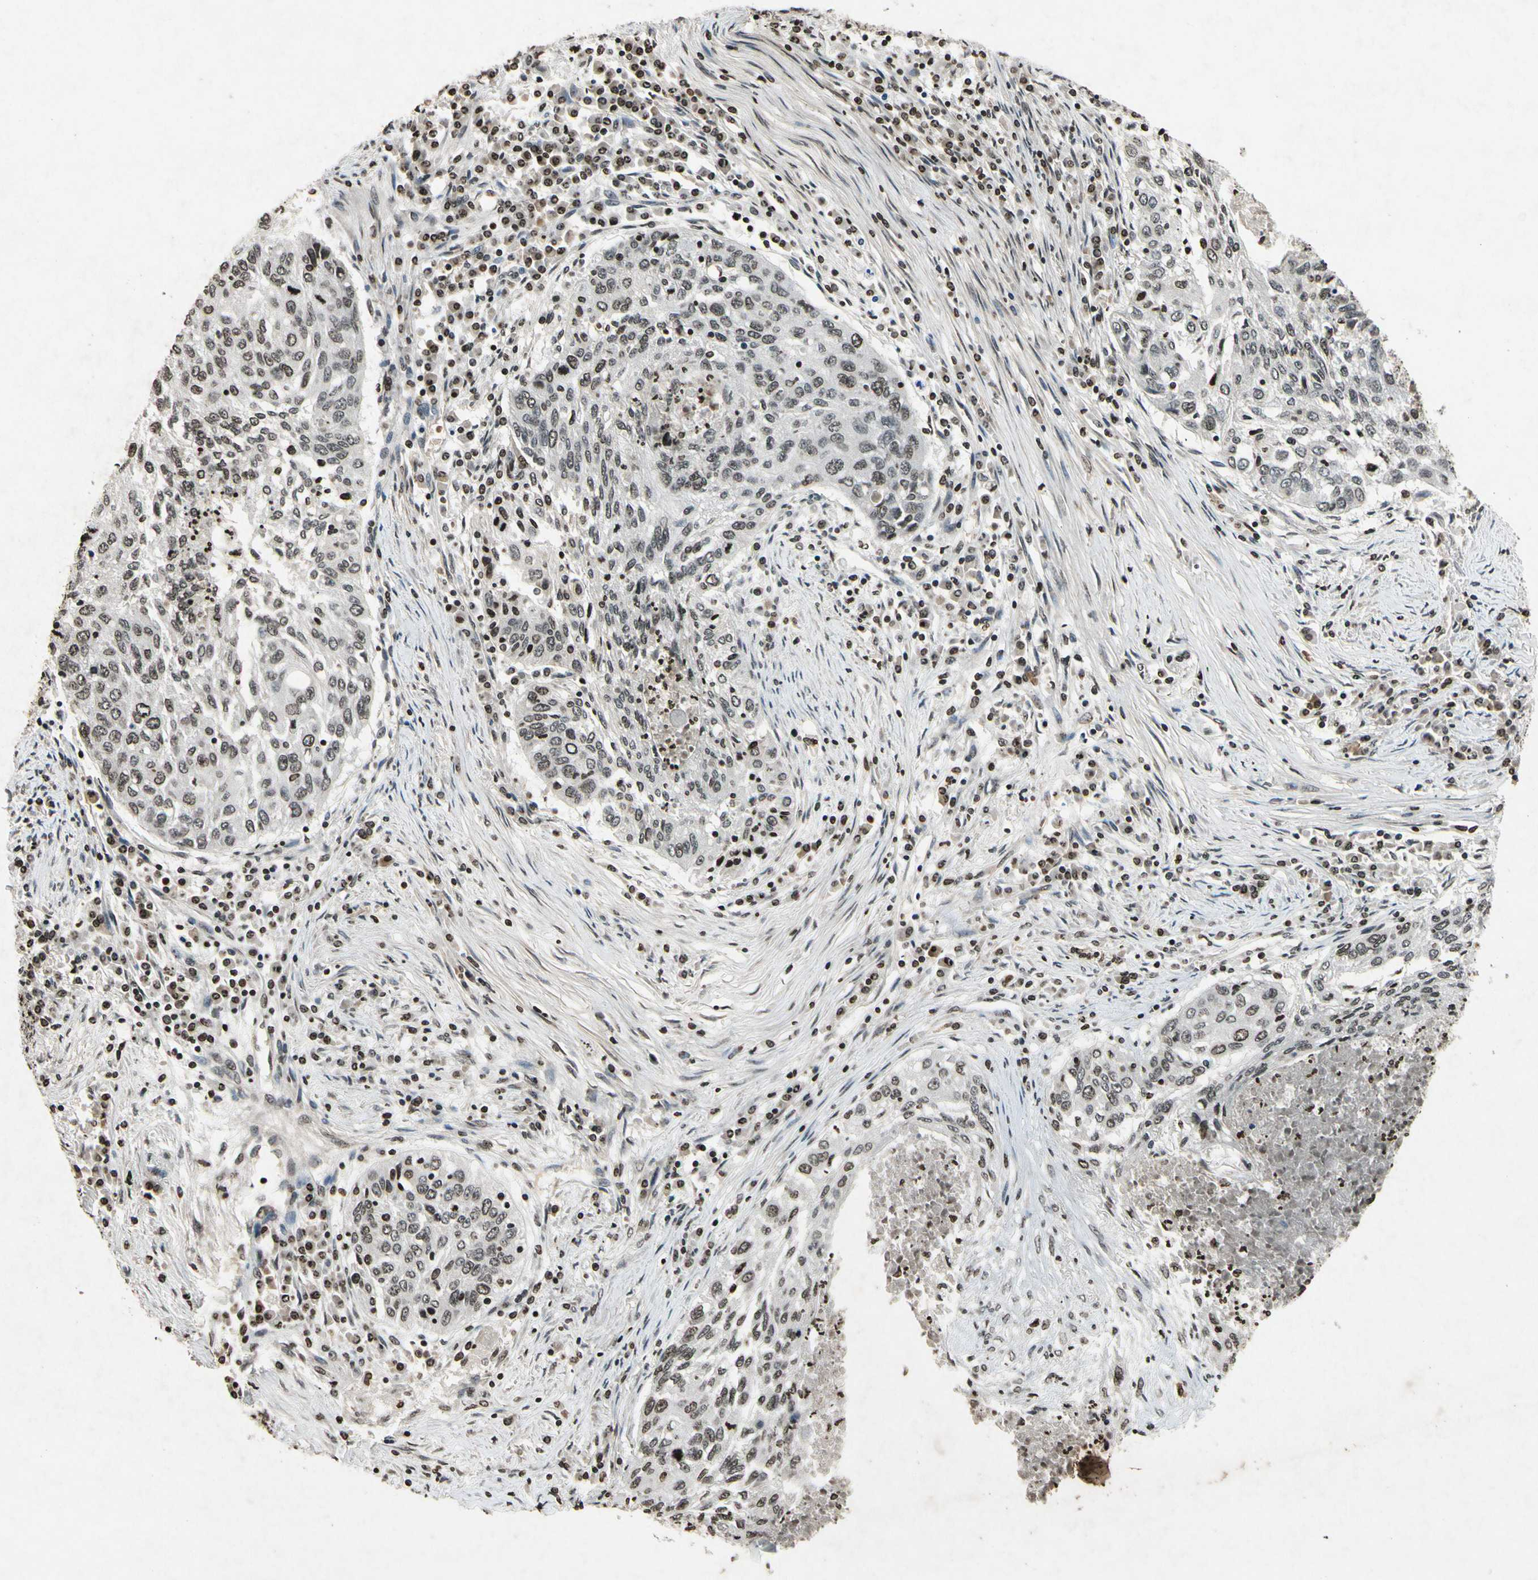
{"staining": {"intensity": "weak", "quantity": ">75%", "location": "nuclear"}, "tissue": "lung cancer", "cell_type": "Tumor cells", "image_type": "cancer", "snomed": [{"axis": "morphology", "description": "Squamous cell carcinoma, NOS"}, {"axis": "topography", "description": "Lung"}], "caption": "Immunohistochemical staining of human lung squamous cell carcinoma shows weak nuclear protein staining in about >75% of tumor cells.", "gene": "HOXB3", "patient": {"sex": "female", "age": 63}}